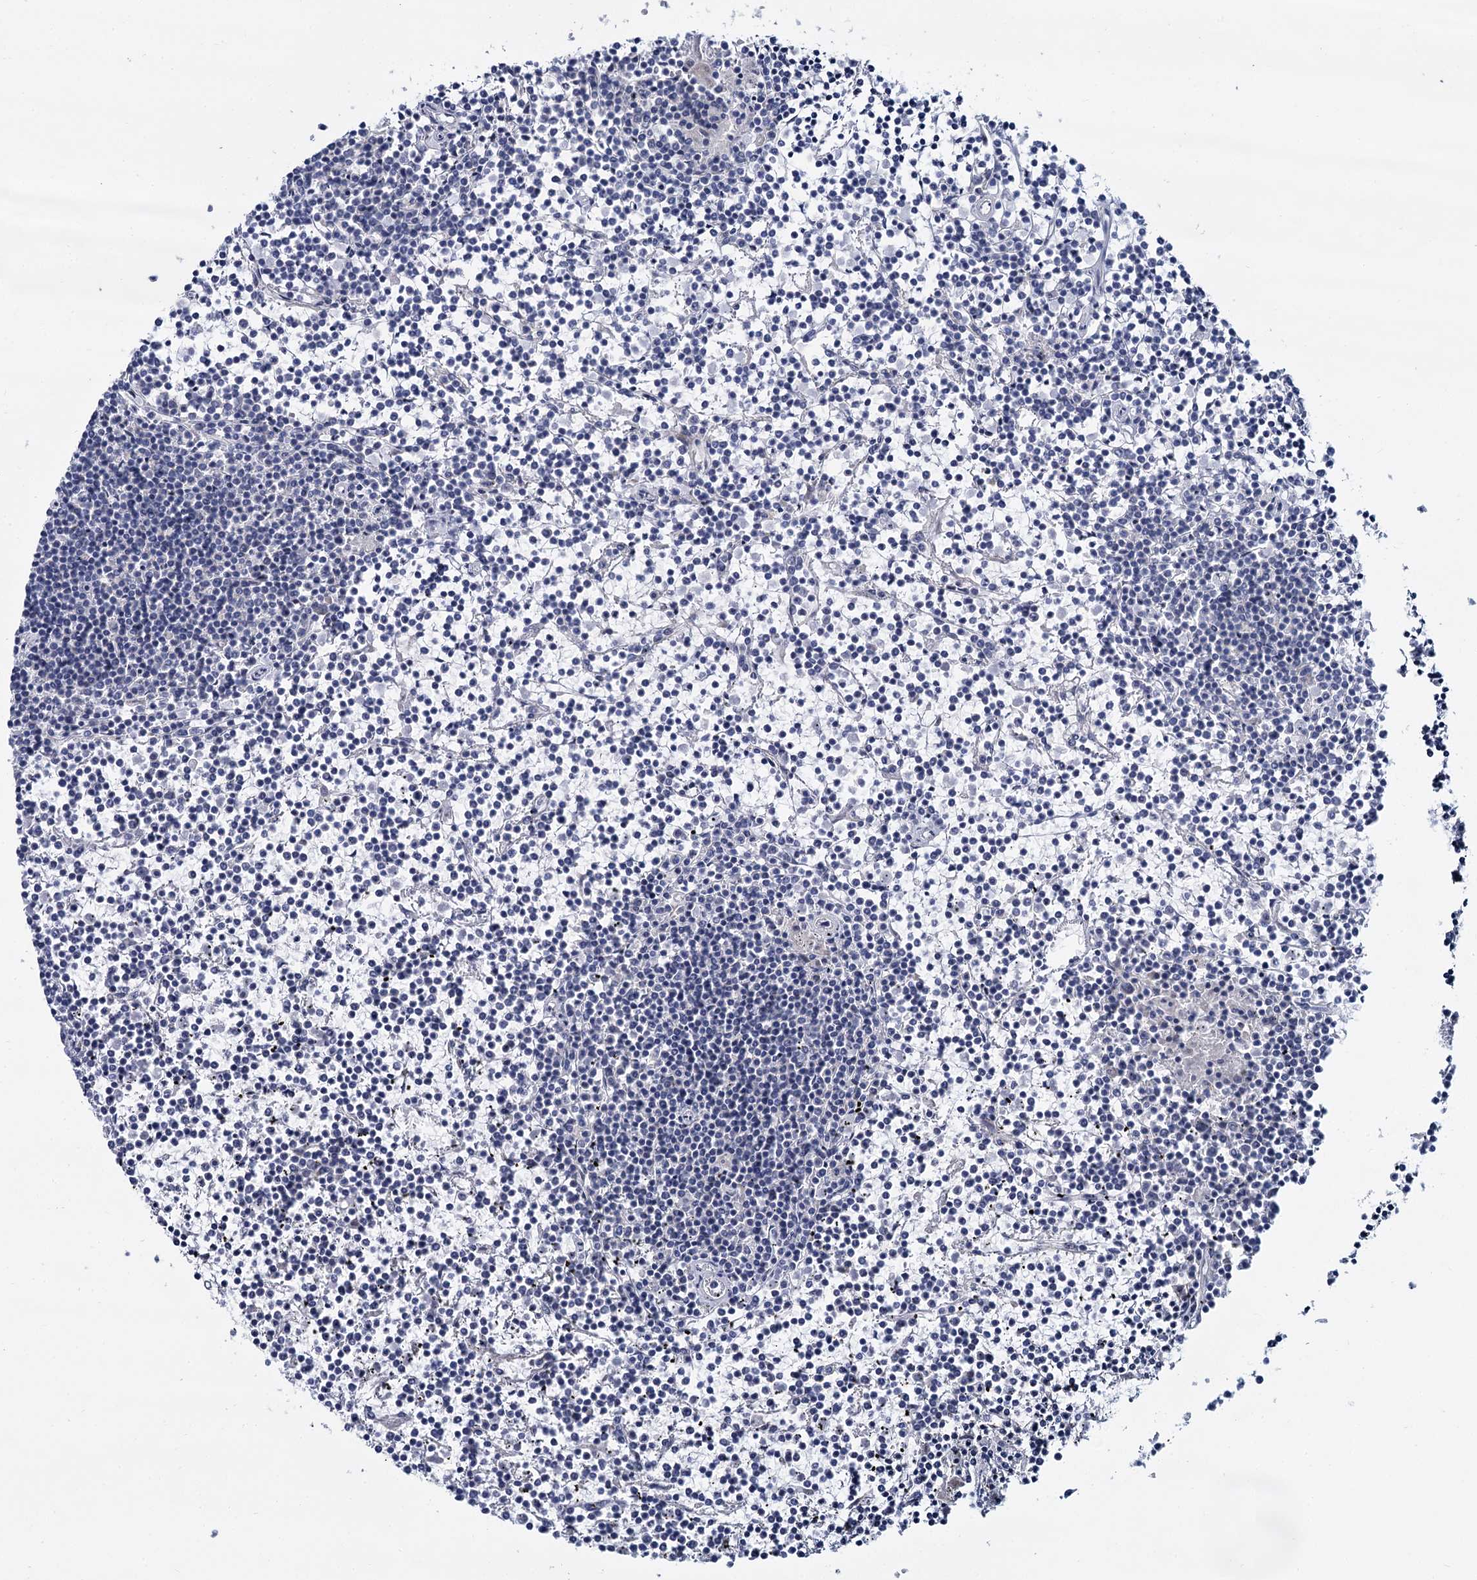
{"staining": {"intensity": "negative", "quantity": "none", "location": "none"}, "tissue": "lymphoma", "cell_type": "Tumor cells", "image_type": "cancer", "snomed": [{"axis": "morphology", "description": "Malignant lymphoma, non-Hodgkin's type, Low grade"}, {"axis": "topography", "description": "Spleen"}], "caption": "IHC image of neoplastic tissue: human lymphoma stained with DAB (3,3'-diaminobenzidine) reveals no significant protein expression in tumor cells. (DAB (3,3'-diaminobenzidine) immunohistochemistry (IHC), high magnification).", "gene": "ACRBP", "patient": {"sex": "female", "age": 19}}